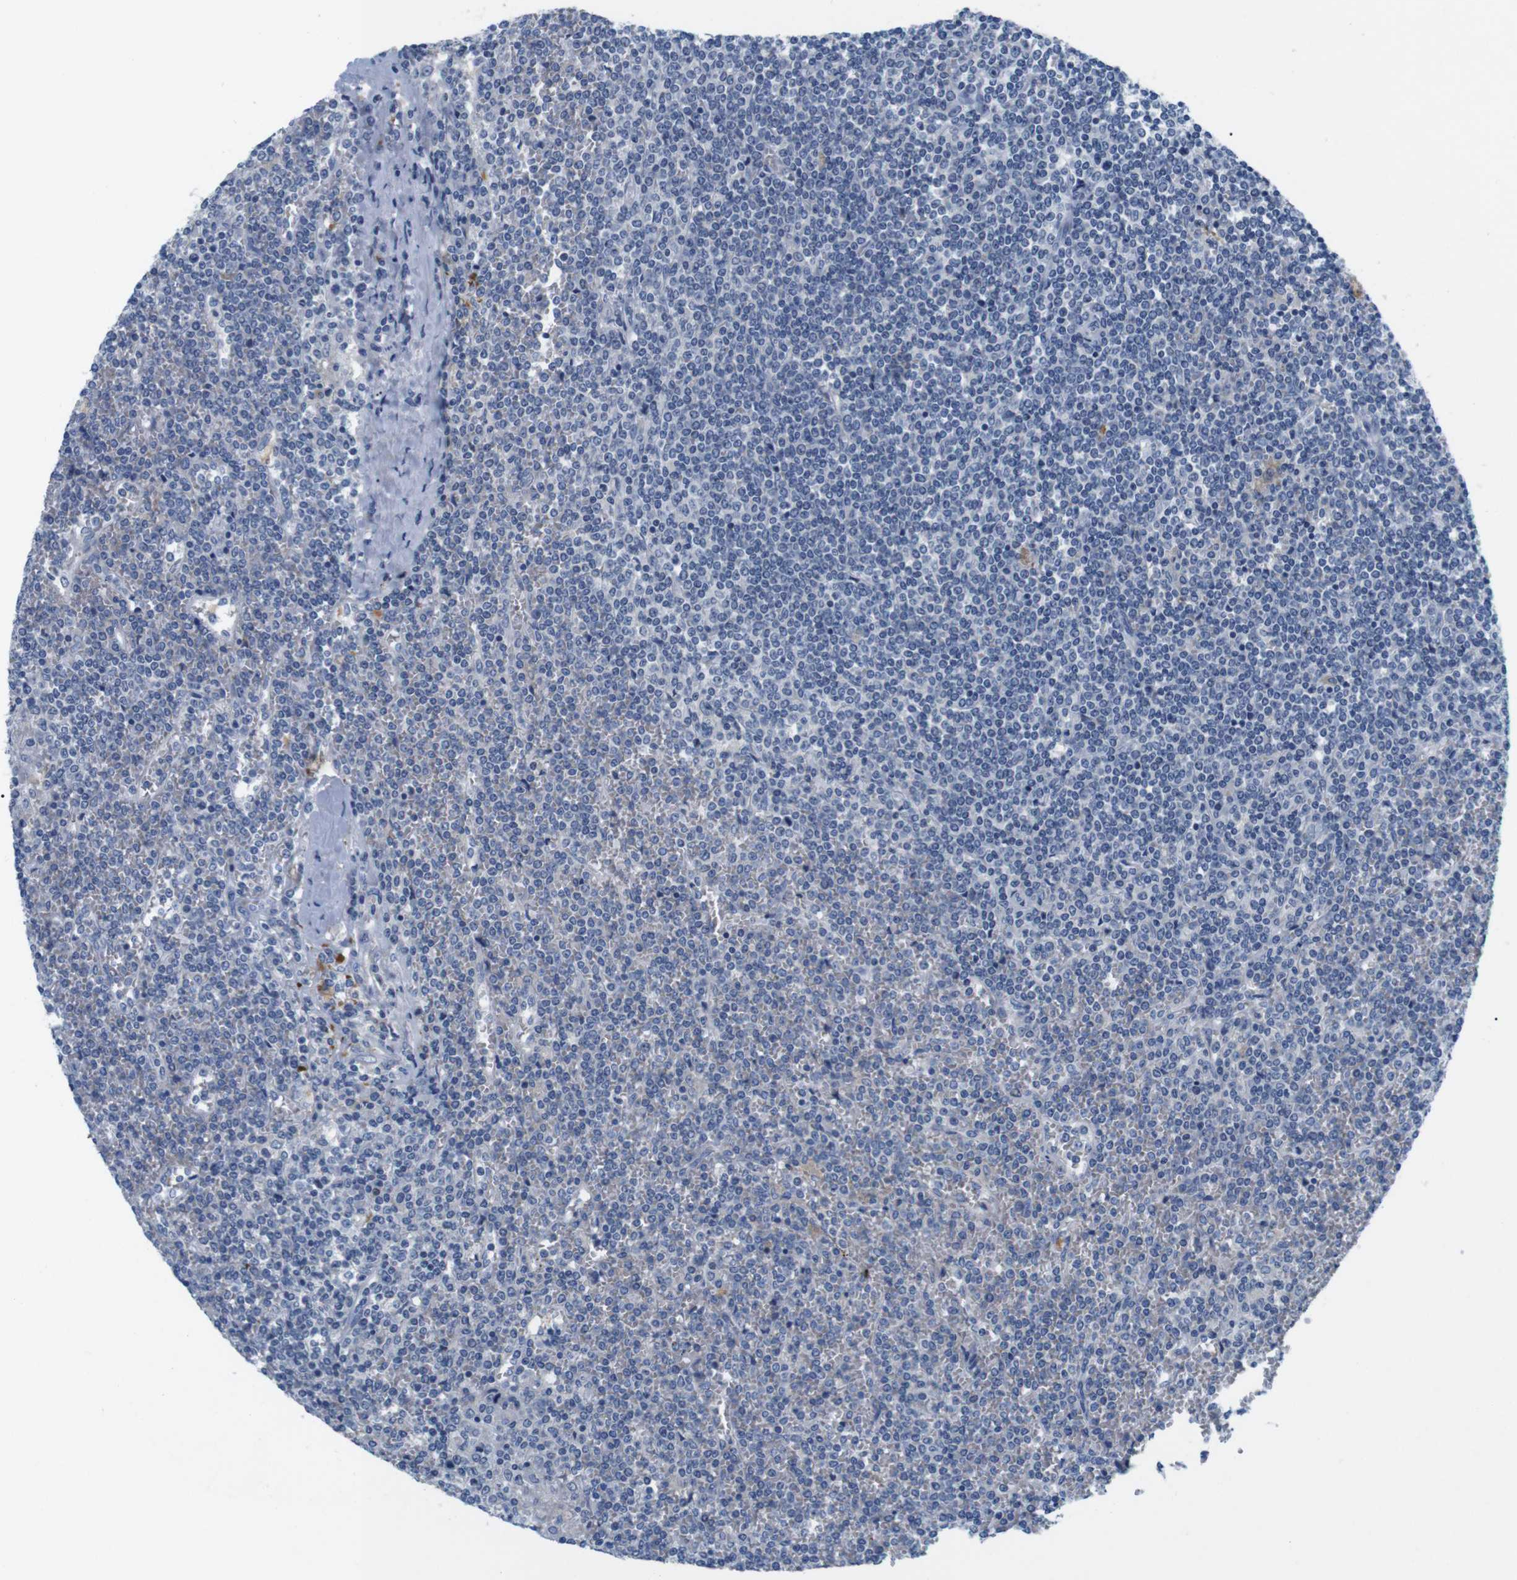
{"staining": {"intensity": "negative", "quantity": "none", "location": "none"}, "tissue": "lymphoma", "cell_type": "Tumor cells", "image_type": "cancer", "snomed": [{"axis": "morphology", "description": "Malignant lymphoma, non-Hodgkin's type, Low grade"}, {"axis": "topography", "description": "Spleen"}], "caption": "Lymphoma stained for a protein using immunohistochemistry reveals no staining tumor cells.", "gene": "GOLGA2", "patient": {"sex": "female", "age": 19}}